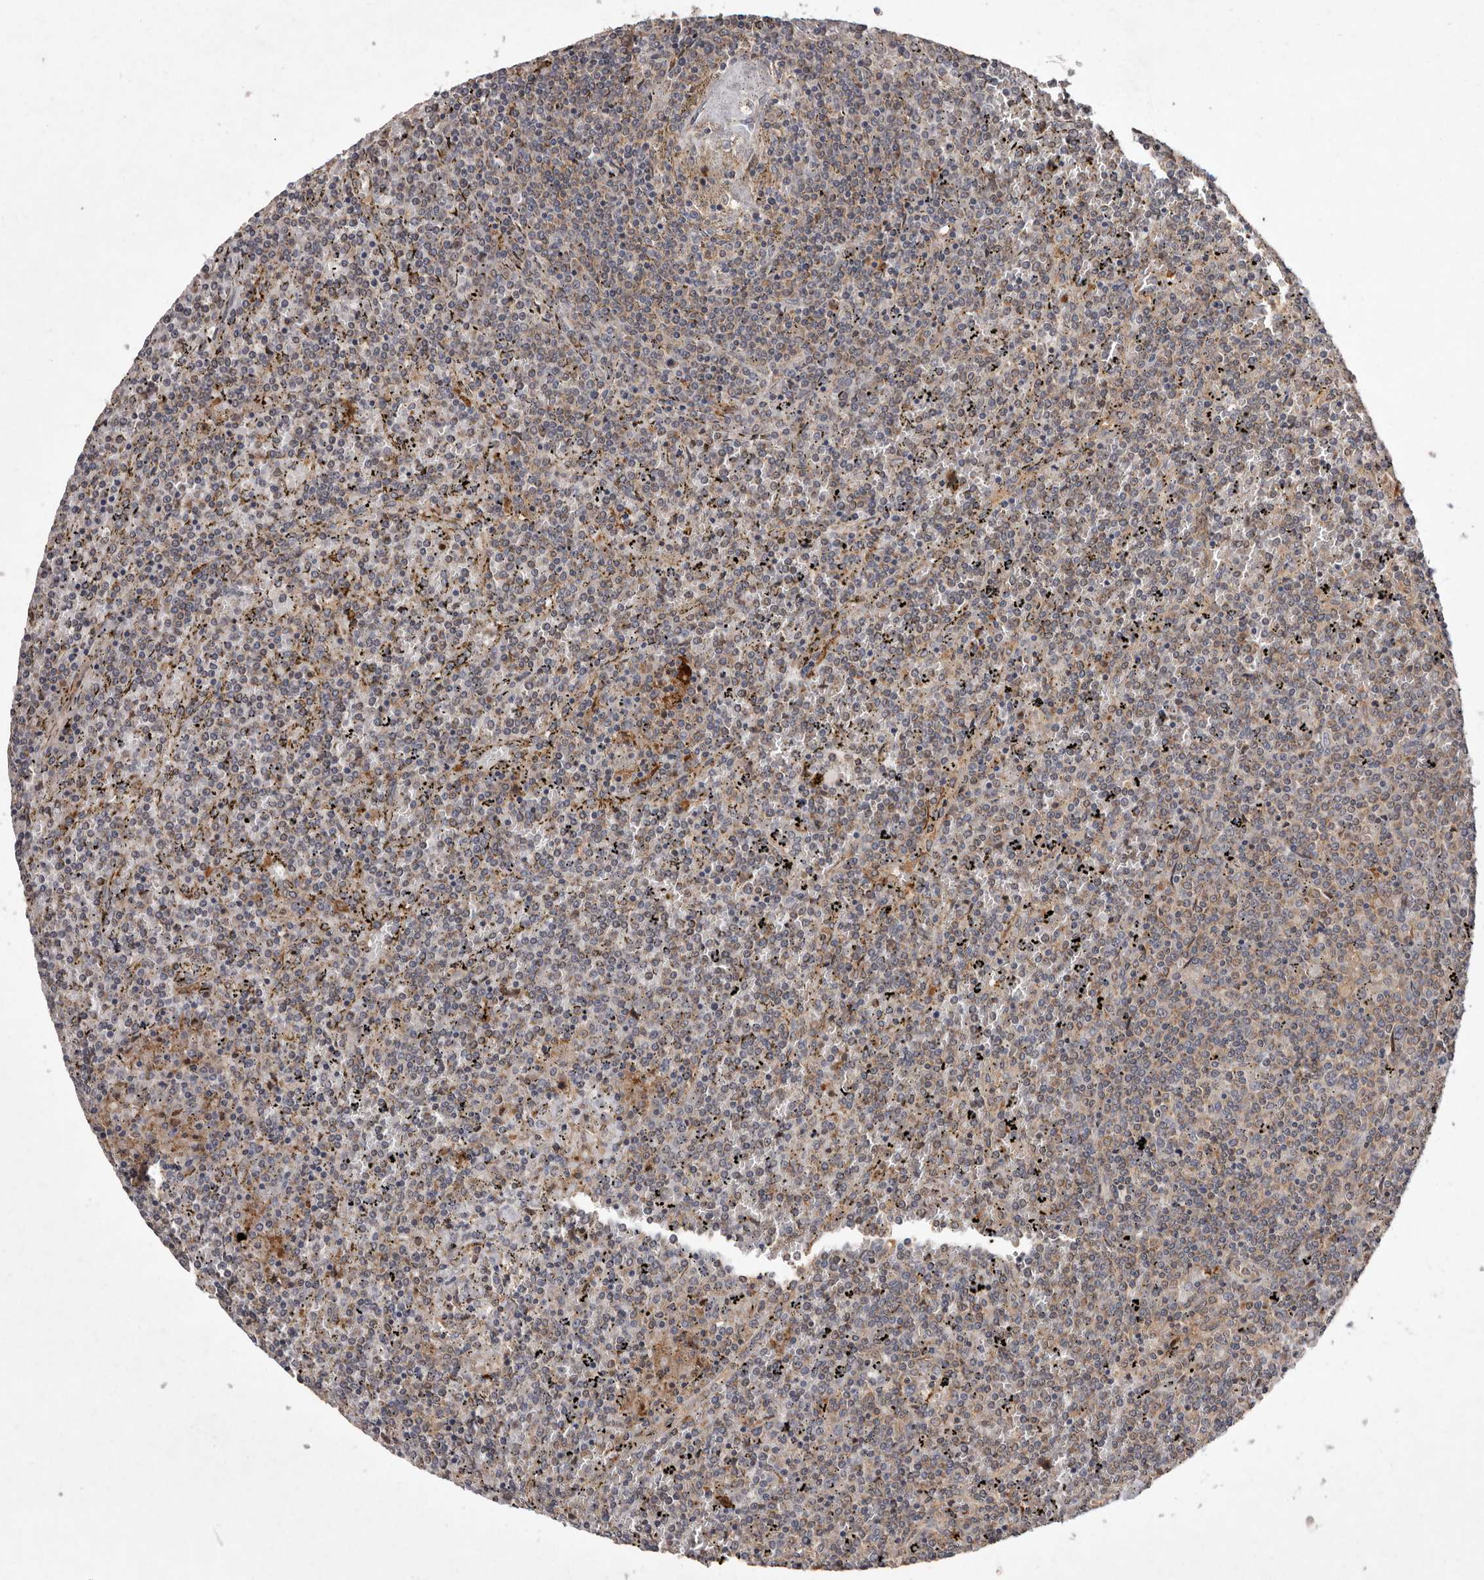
{"staining": {"intensity": "weak", "quantity": ">75%", "location": "cytoplasmic/membranous"}, "tissue": "lymphoma", "cell_type": "Tumor cells", "image_type": "cancer", "snomed": [{"axis": "morphology", "description": "Malignant lymphoma, non-Hodgkin's type, Low grade"}, {"axis": "topography", "description": "Spleen"}], "caption": "An immunohistochemistry histopathology image of tumor tissue is shown. Protein staining in brown labels weak cytoplasmic/membranous positivity in lymphoma within tumor cells. (brown staining indicates protein expression, while blue staining denotes nuclei).", "gene": "FLAD1", "patient": {"sex": "female", "age": 19}}